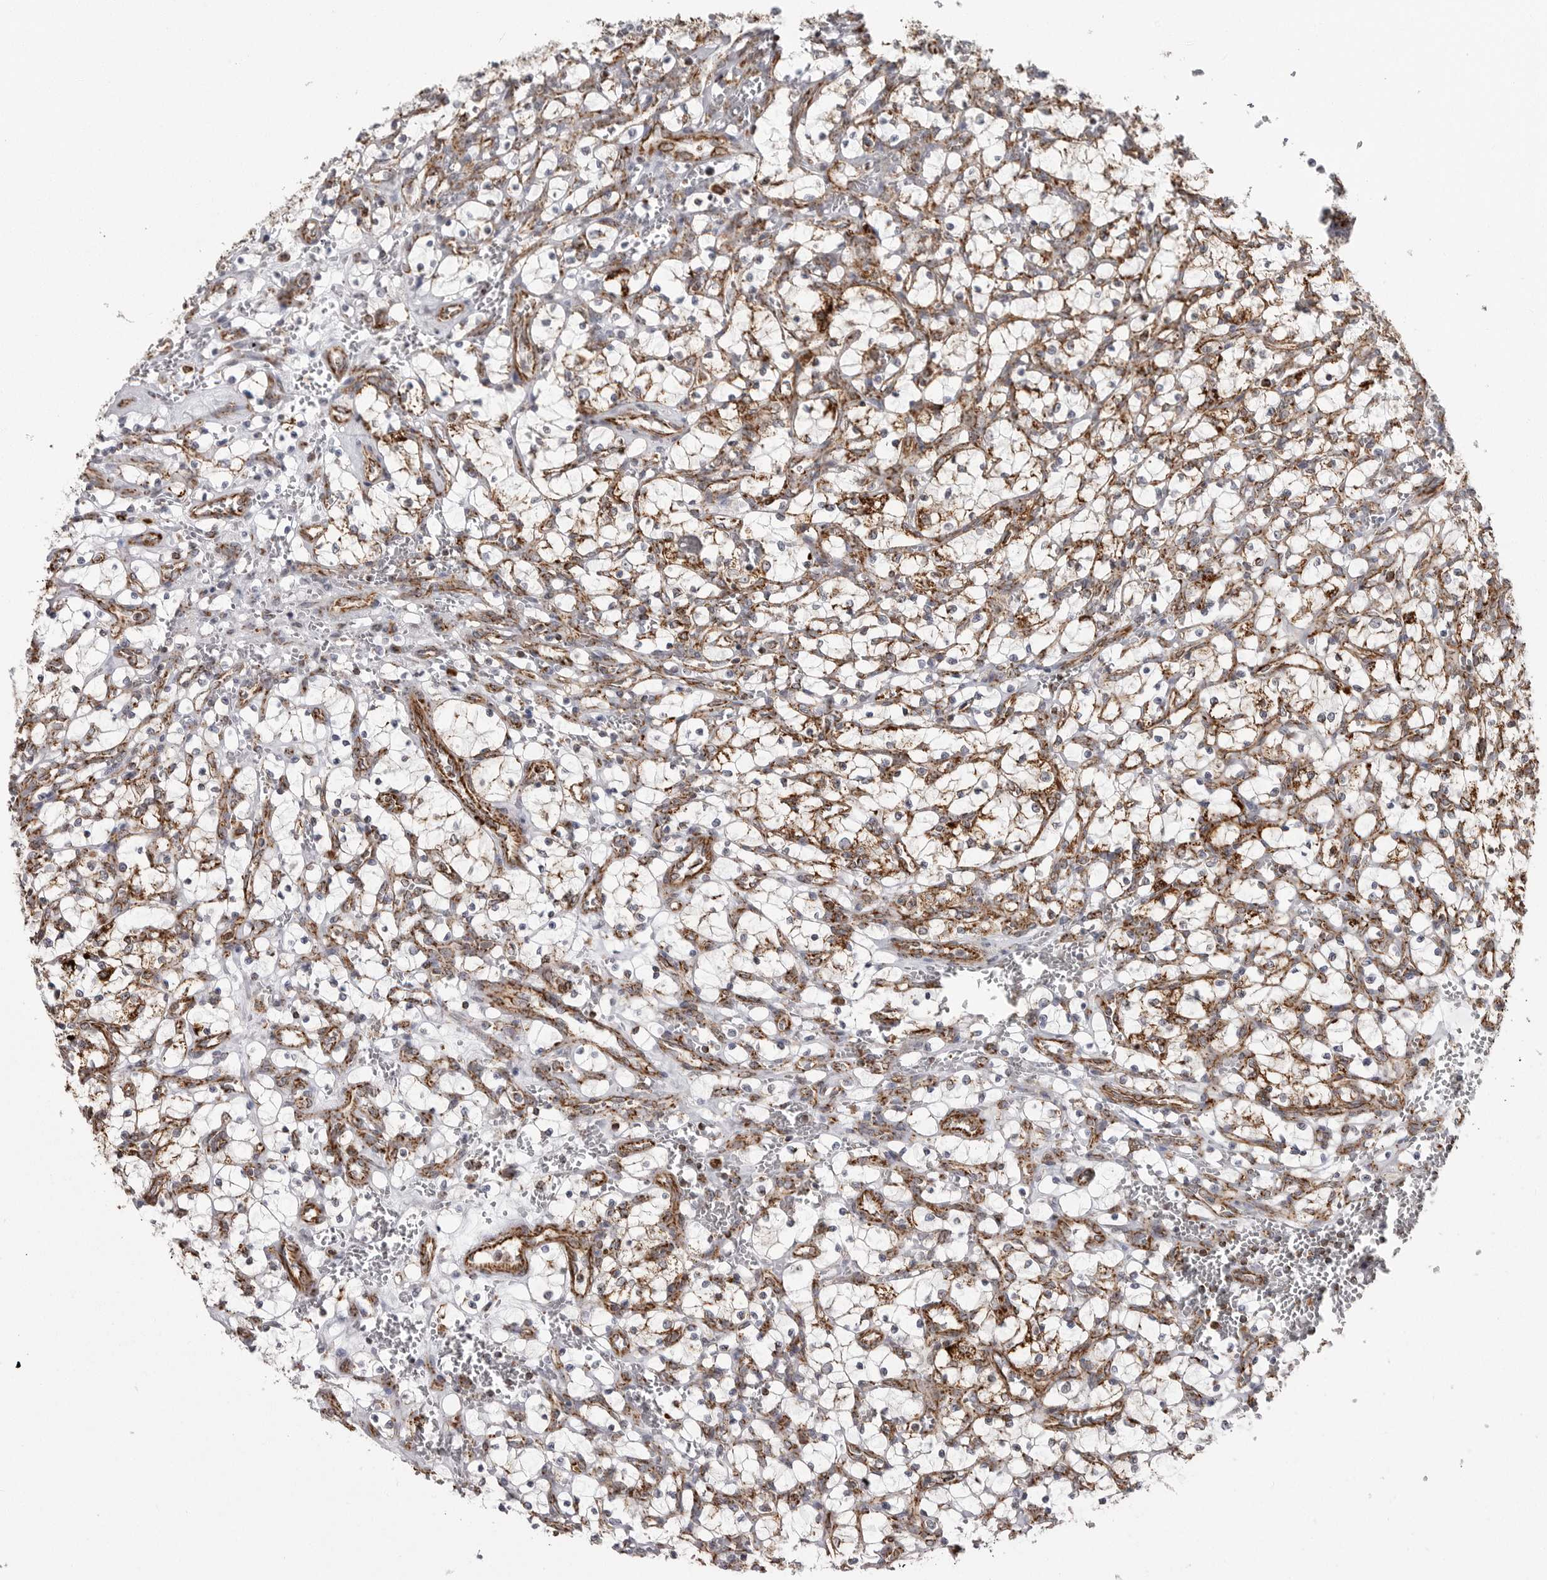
{"staining": {"intensity": "negative", "quantity": "none", "location": "none"}, "tissue": "renal cancer", "cell_type": "Tumor cells", "image_type": "cancer", "snomed": [{"axis": "morphology", "description": "Adenocarcinoma, NOS"}, {"axis": "topography", "description": "Kidney"}], "caption": "Immunohistochemistry photomicrograph of neoplastic tissue: human renal adenocarcinoma stained with DAB exhibits no significant protein expression in tumor cells.", "gene": "FH", "patient": {"sex": "female", "age": 69}}